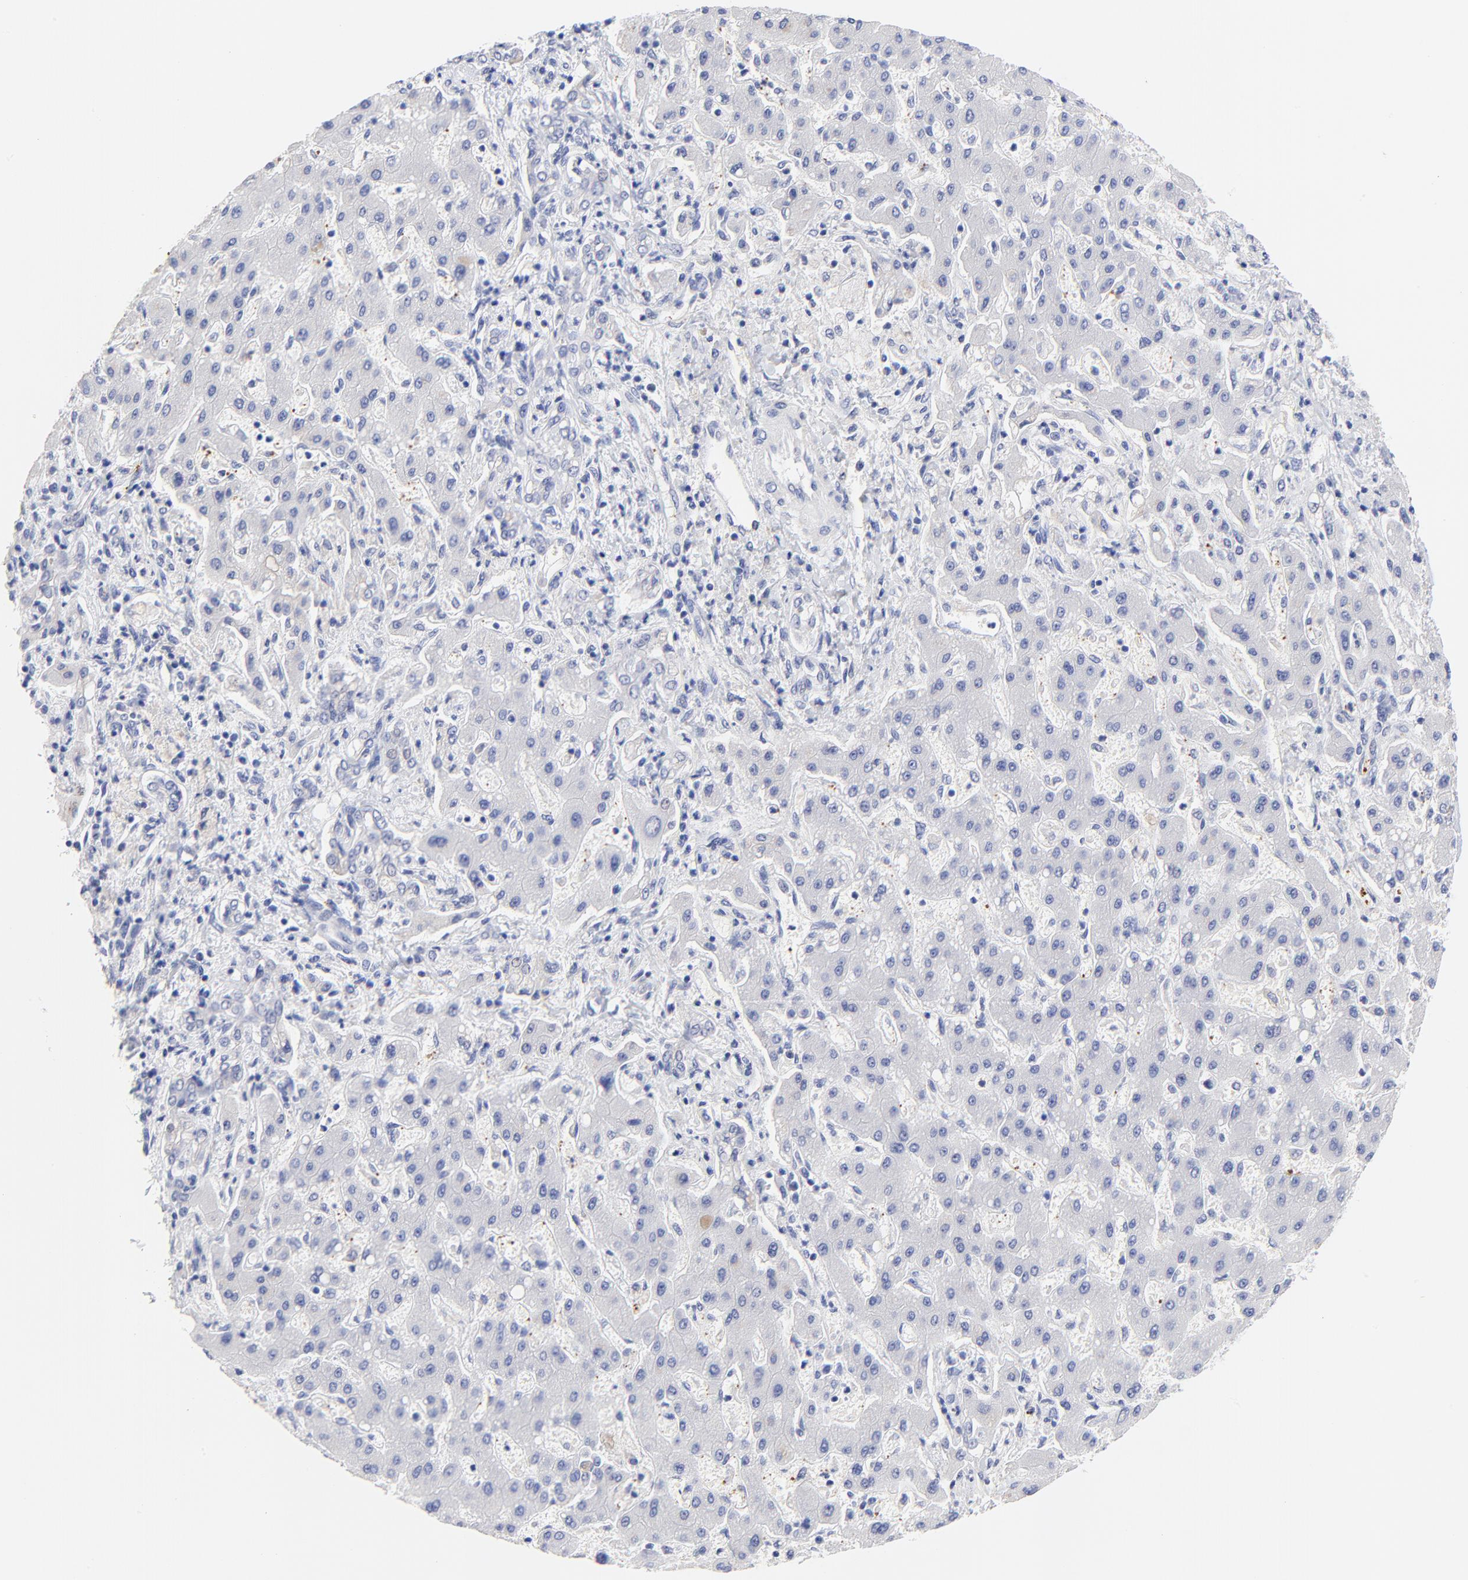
{"staining": {"intensity": "negative", "quantity": "none", "location": "none"}, "tissue": "liver cancer", "cell_type": "Tumor cells", "image_type": "cancer", "snomed": [{"axis": "morphology", "description": "Cholangiocarcinoma"}, {"axis": "topography", "description": "Liver"}], "caption": "High power microscopy histopathology image of an immunohistochemistry (IHC) image of cholangiocarcinoma (liver), revealing no significant staining in tumor cells.", "gene": "FAM117B", "patient": {"sex": "male", "age": 50}}